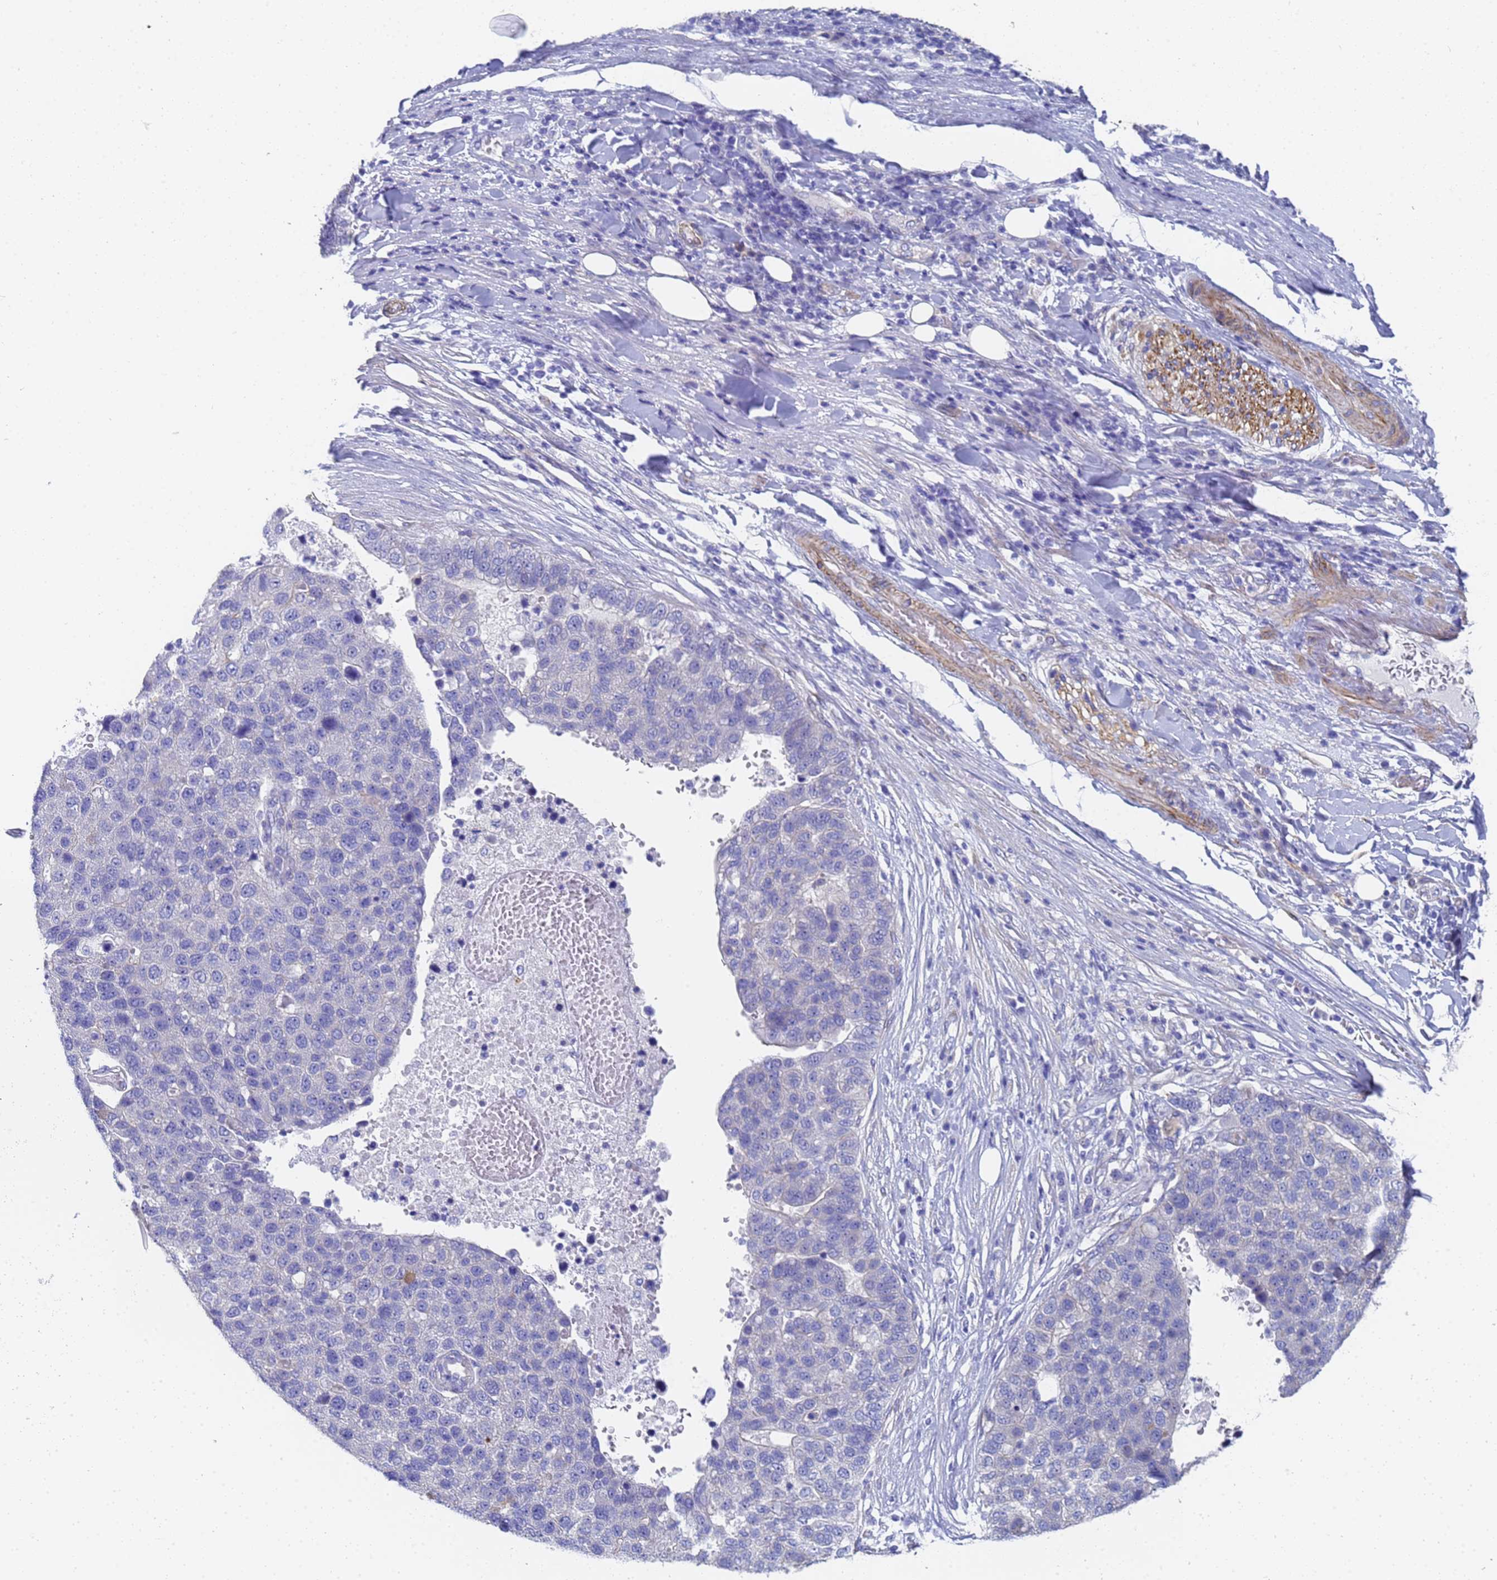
{"staining": {"intensity": "negative", "quantity": "none", "location": "none"}, "tissue": "pancreatic cancer", "cell_type": "Tumor cells", "image_type": "cancer", "snomed": [{"axis": "morphology", "description": "Adenocarcinoma, NOS"}, {"axis": "topography", "description": "Pancreas"}], "caption": "This is an immunohistochemistry image of human adenocarcinoma (pancreatic). There is no positivity in tumor cells.", "gene": "TUBB1", "patient": {"sex": "female", "age": 61}}